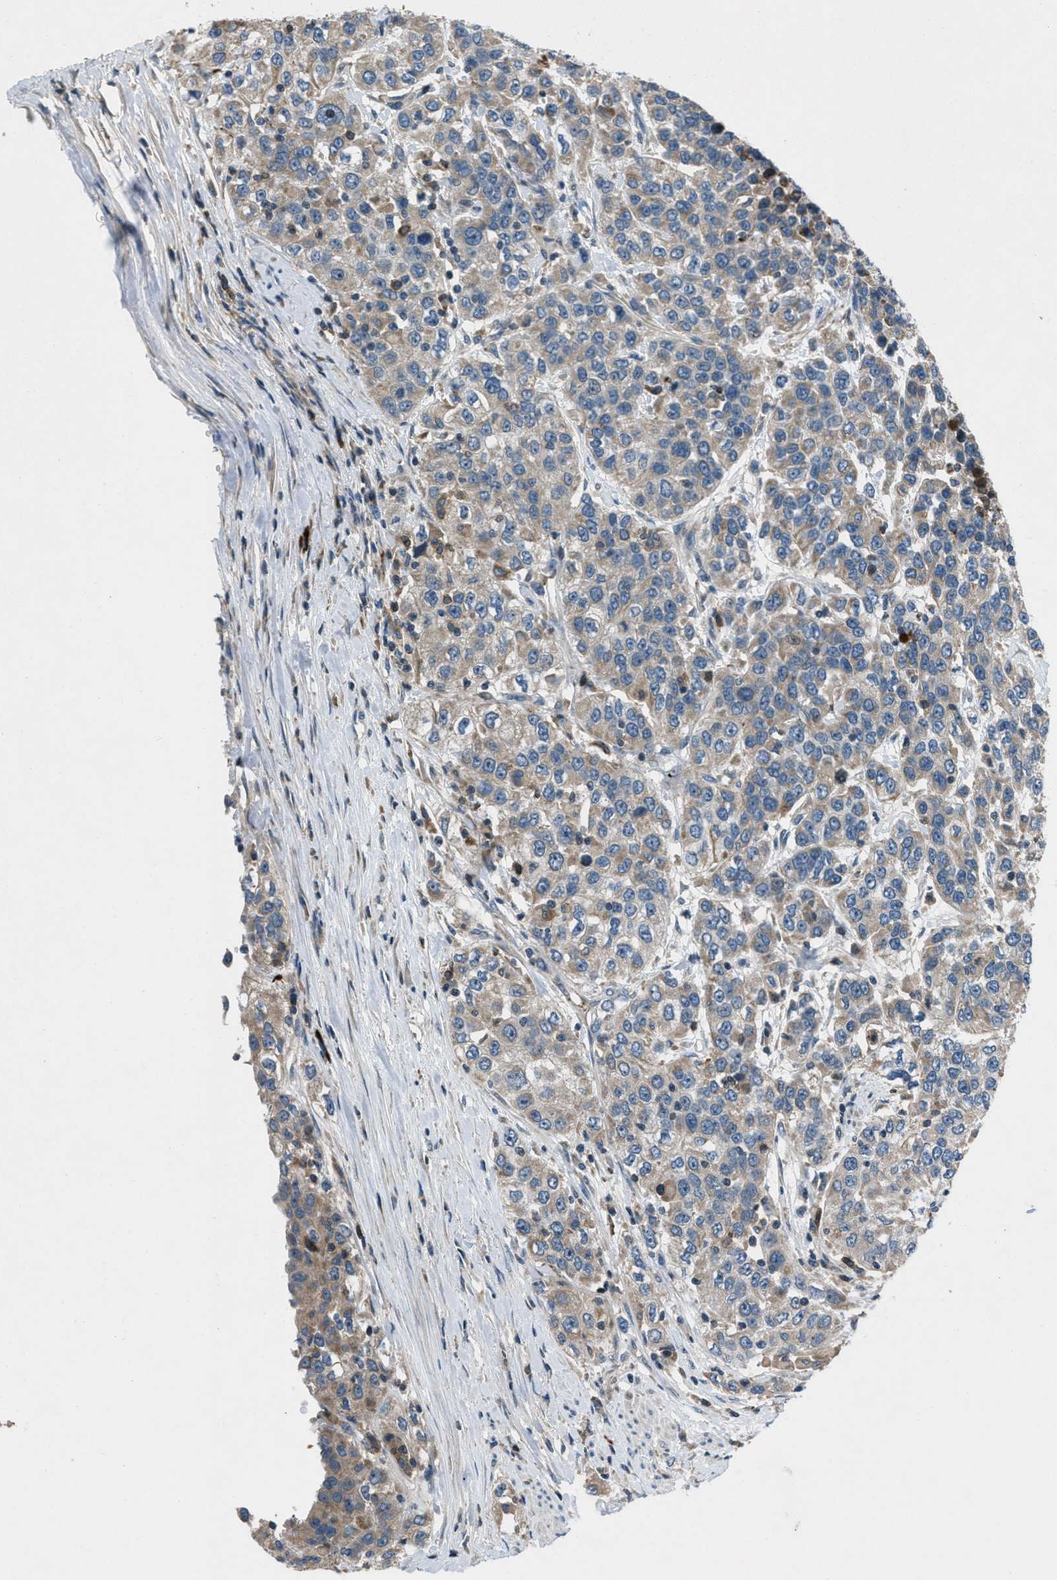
{"staining": {"intensity": "weak", "quantity": "25%-75%", "location": "cytoplasmic/membranous"}, "tissue": "urothelial cancer", "cell_type": "Tumor cells", "image_type": "cancer", "snomed": [{"axis": "morphology", "description": "Urothelial carcinoma, High grade"}, {"axis": "topography", "description": "Urinary bladder"}], "caption": "Tumor cells reveal low levels of weak cytoplasmic/membranous positivity in about 25%-75% of cells in urothelial cancer. (DAB IHC, brown staining for protein, blue staining for nuclei).", "gene": "CLEC2D", "patient": {"sex": "female", "age": 80}}